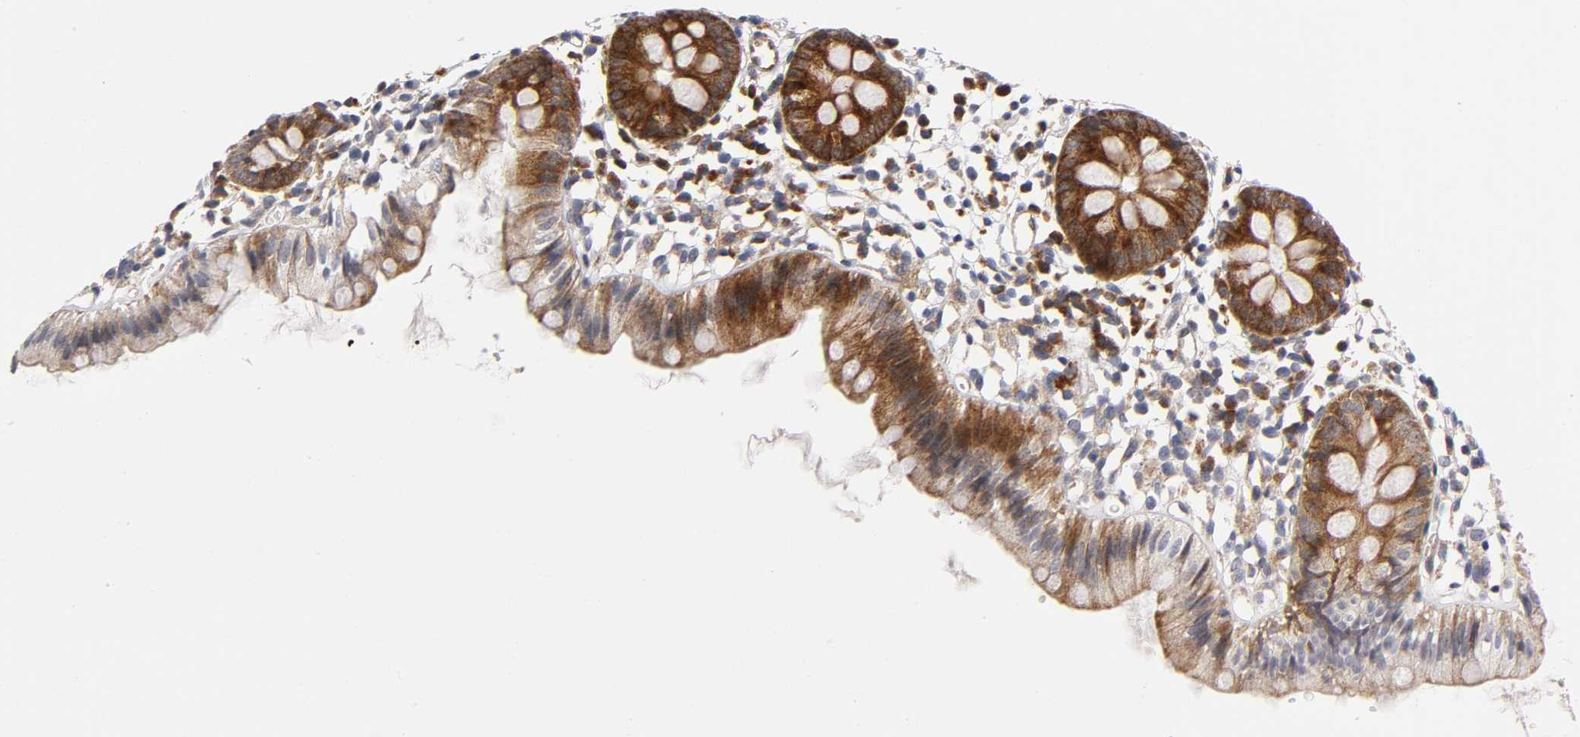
{"staining": {"intensity": "negative", "quantity": "none", "location": "none"}, "tissue": "colon", "cell_type": "Endothelial cells", "image_type": "normal", "snomed": [{"axis": "morphology", "description": "Normal tissue, NOS"}, {"axis": "topography", "description": "Colon"}], "caption": "The image shows no significant staining in endothelial cells of colon.", "gene": "EIF5", "patient": {"sex": "male", "age": 14}}